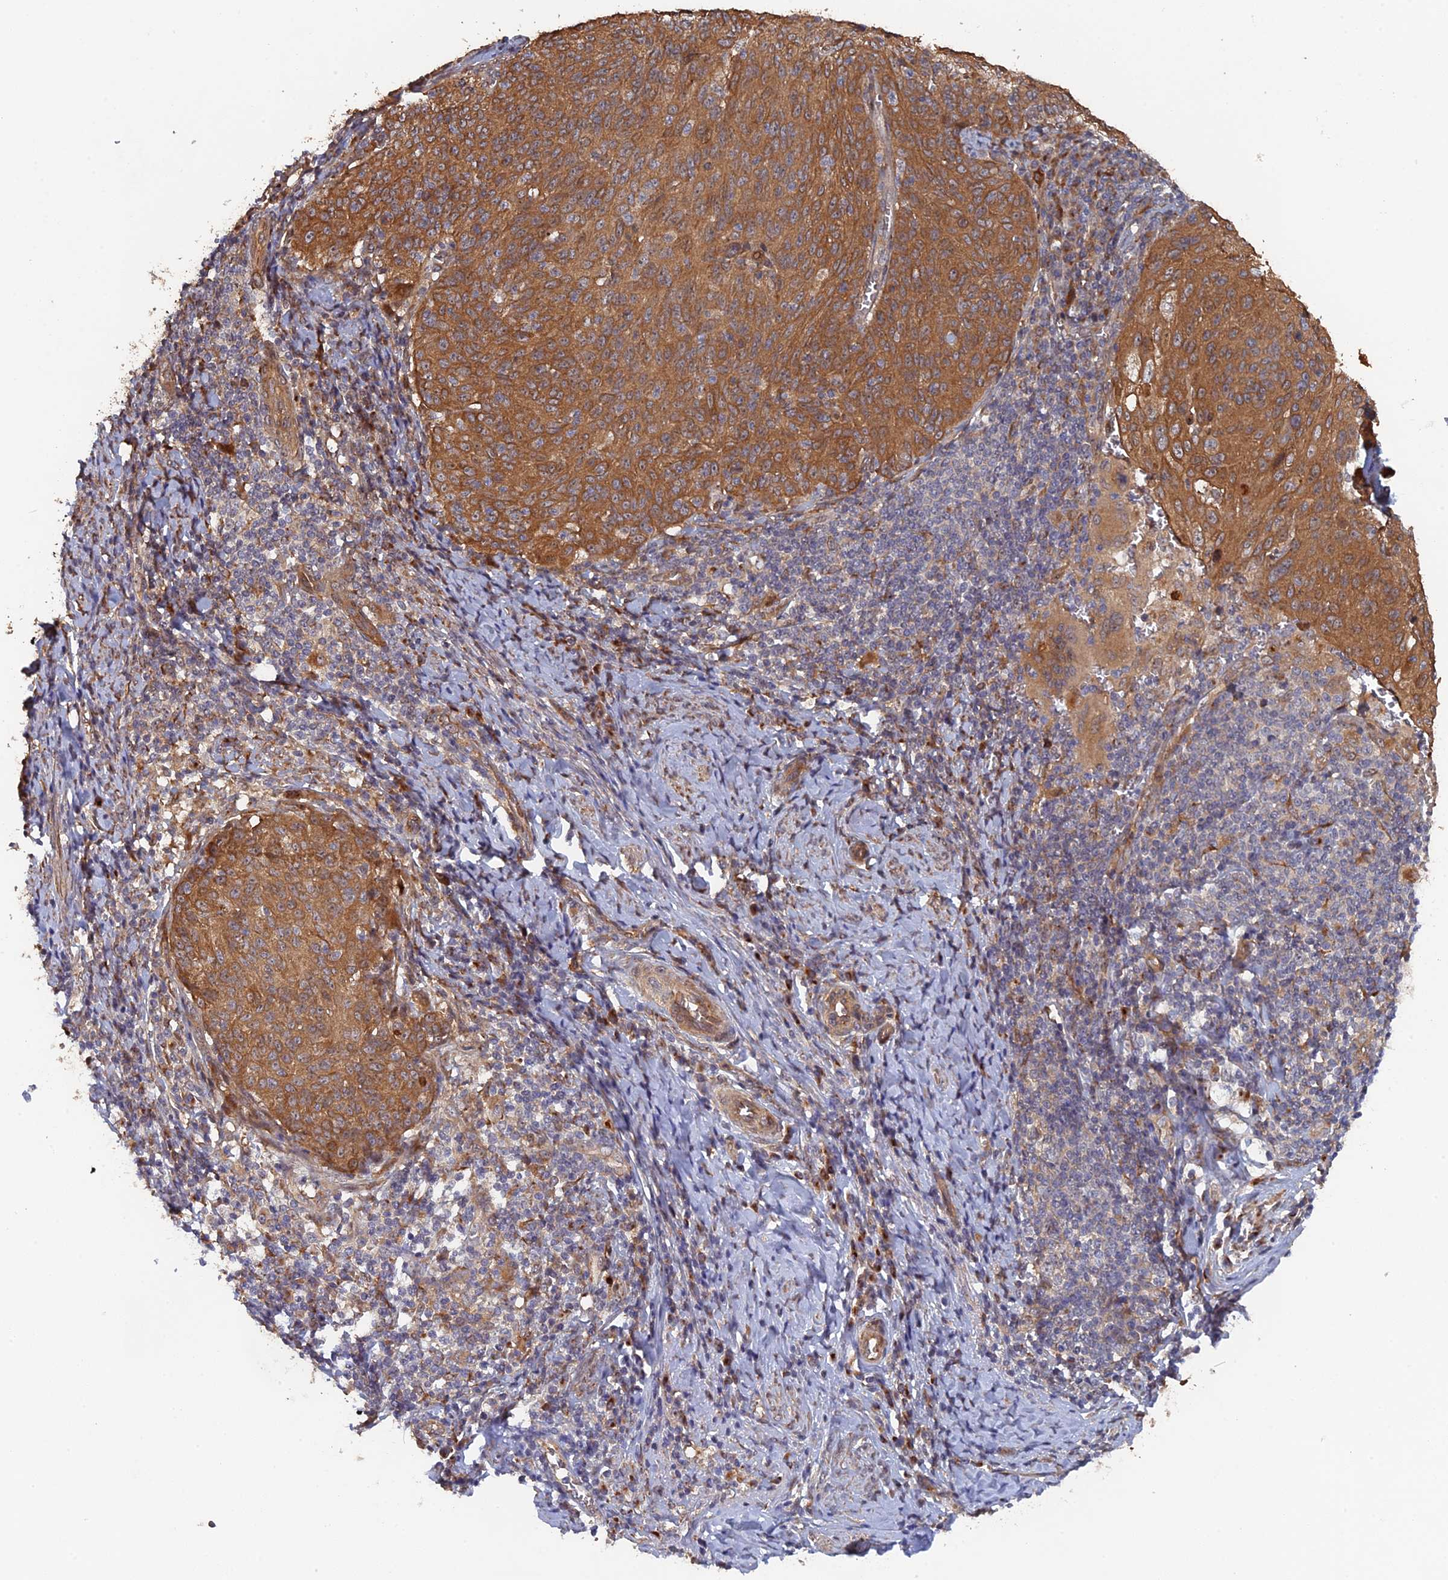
{"staining": {"intensity": "moderate", "quantity": ">75%", "location": "cytoplasmic/membranous"}, "tissue": "cervical cancer", "cell_type": "Tumor cells", "image_type": "cancer", "snomed": [{"axis": "morphology", "description": "Squamous cell carcinoma, NOS"}, {"axis": "topography", "description": "Cervix"}], "caption": "This histopathology image reveals cervical cancer stained with immunohistochemistry to label a protein in brown. The cytoplasmic/membranous of tumor cells show moderate positivity for the protein. Nuclei are counter-stained blue.", "gene": "VPS37C", "patient": {"sex": "female", "age": 70}}